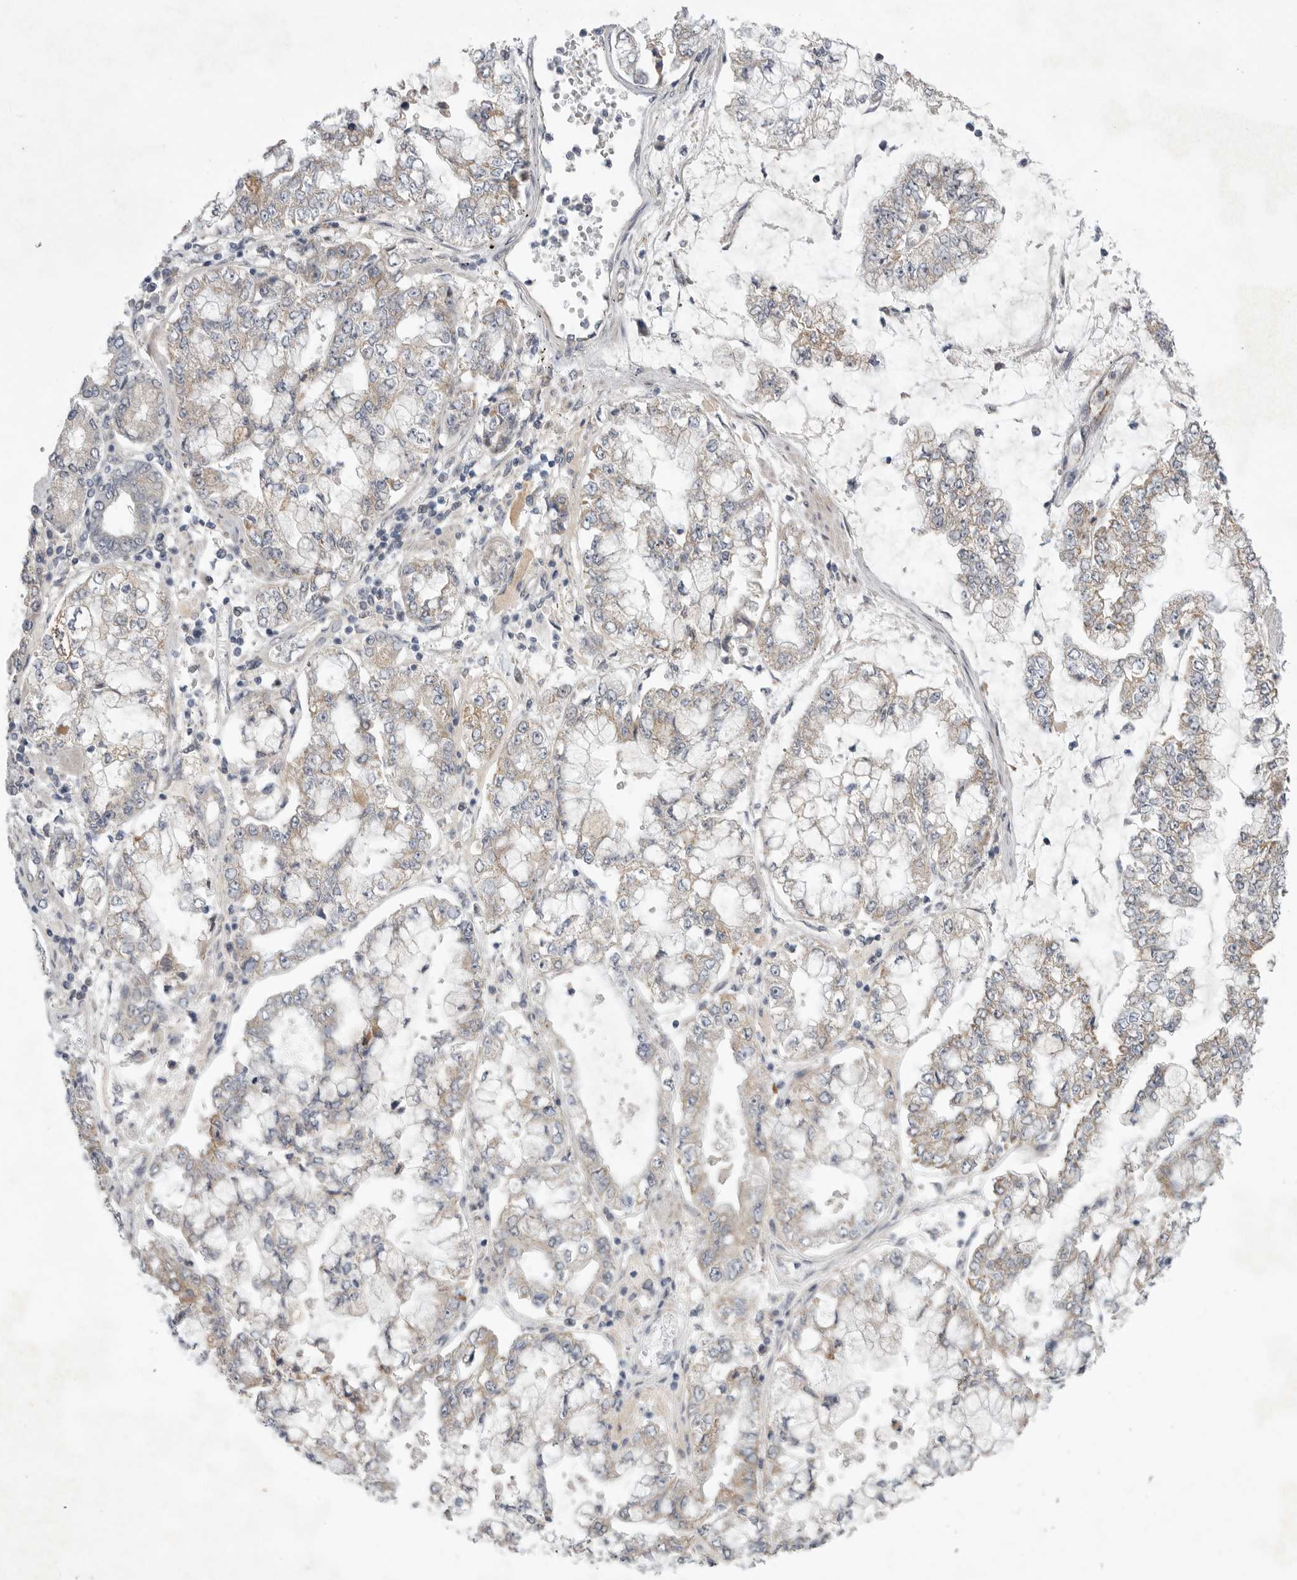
{"staining": {"intensity": "weak", "quantity": "25%-75%", "location": "cytoplasmic/membranous"}, "tissue": "stomach cancer", "cell_type": "Tumor cells", "image_type": "cancer", "snomed": [{"axis": "morphology", "description": "Adenocarcinoma, NOS"}, {"axis": "topography", "description": "Stomach"}], "caption": "Immunohistochemistry (IHC) image of neoplastic tissue: human stomach cancer stained using immunohistochemistry exhibits low levels of weak protein expression localized specifically in the cytoplasmic/membranous of tumor cells, appearing as a cytoplasmic/membranous brown color.", "gene": "FBXO43", "patient": {"sex": "male", "age": 76}}